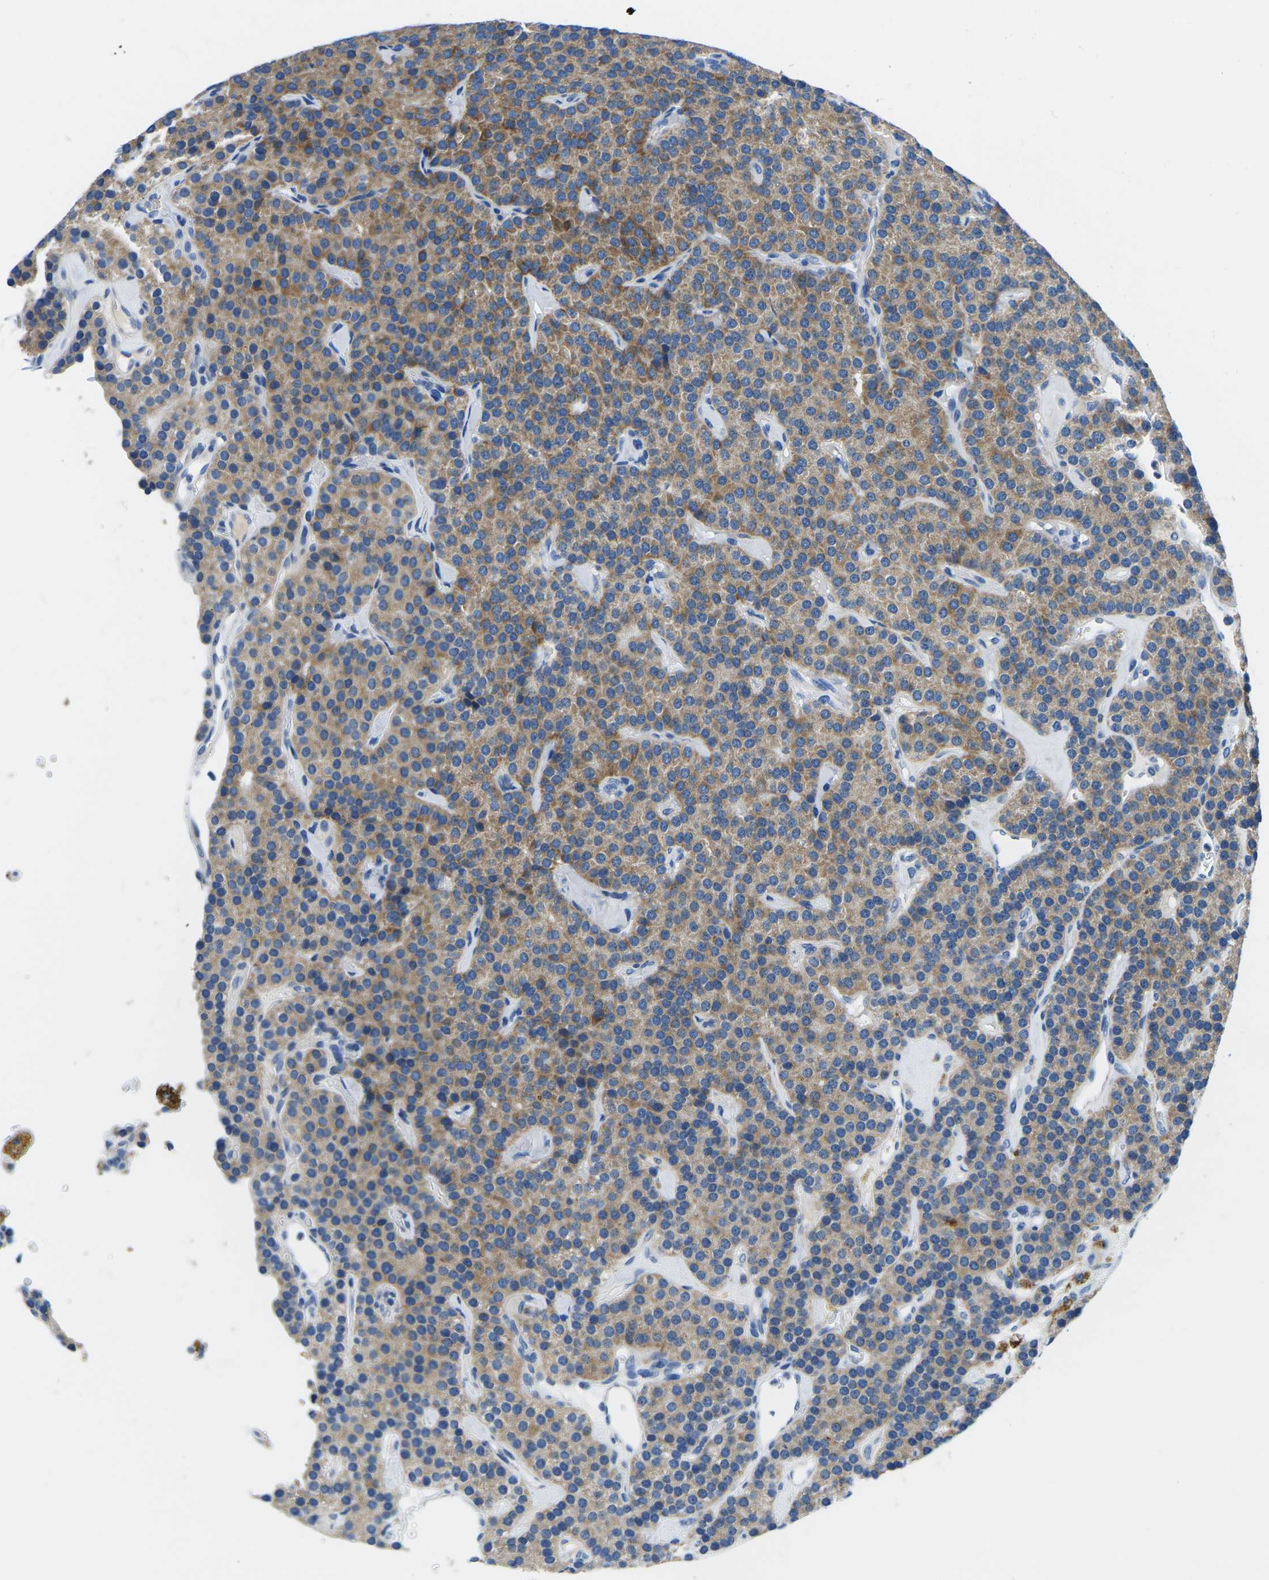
{"staining": {"intensity": "moderate", "quantity": "25%-75%", "location": "cytoplasmic/membranous"}, "tissue": "parathyroid gland", "cell_type": "Glandular cells", "image_type": "normal", "snomed": [{"axis": "morphology", "description": "Normal tissue, NOS"}, {"axis": "morphology", "description": "Adenoma, NOS"}, {"axis": "topography", "description": "Parathyroid gland"}], "caption": "Protein staining exhibits moderate cytoplasmic/membranous positivity in about 25%-75% of glandular cells in unremarkable parathyroid gland.", "gene": "TM6SF1", "patient": {"sex": "female", "age": 86}}